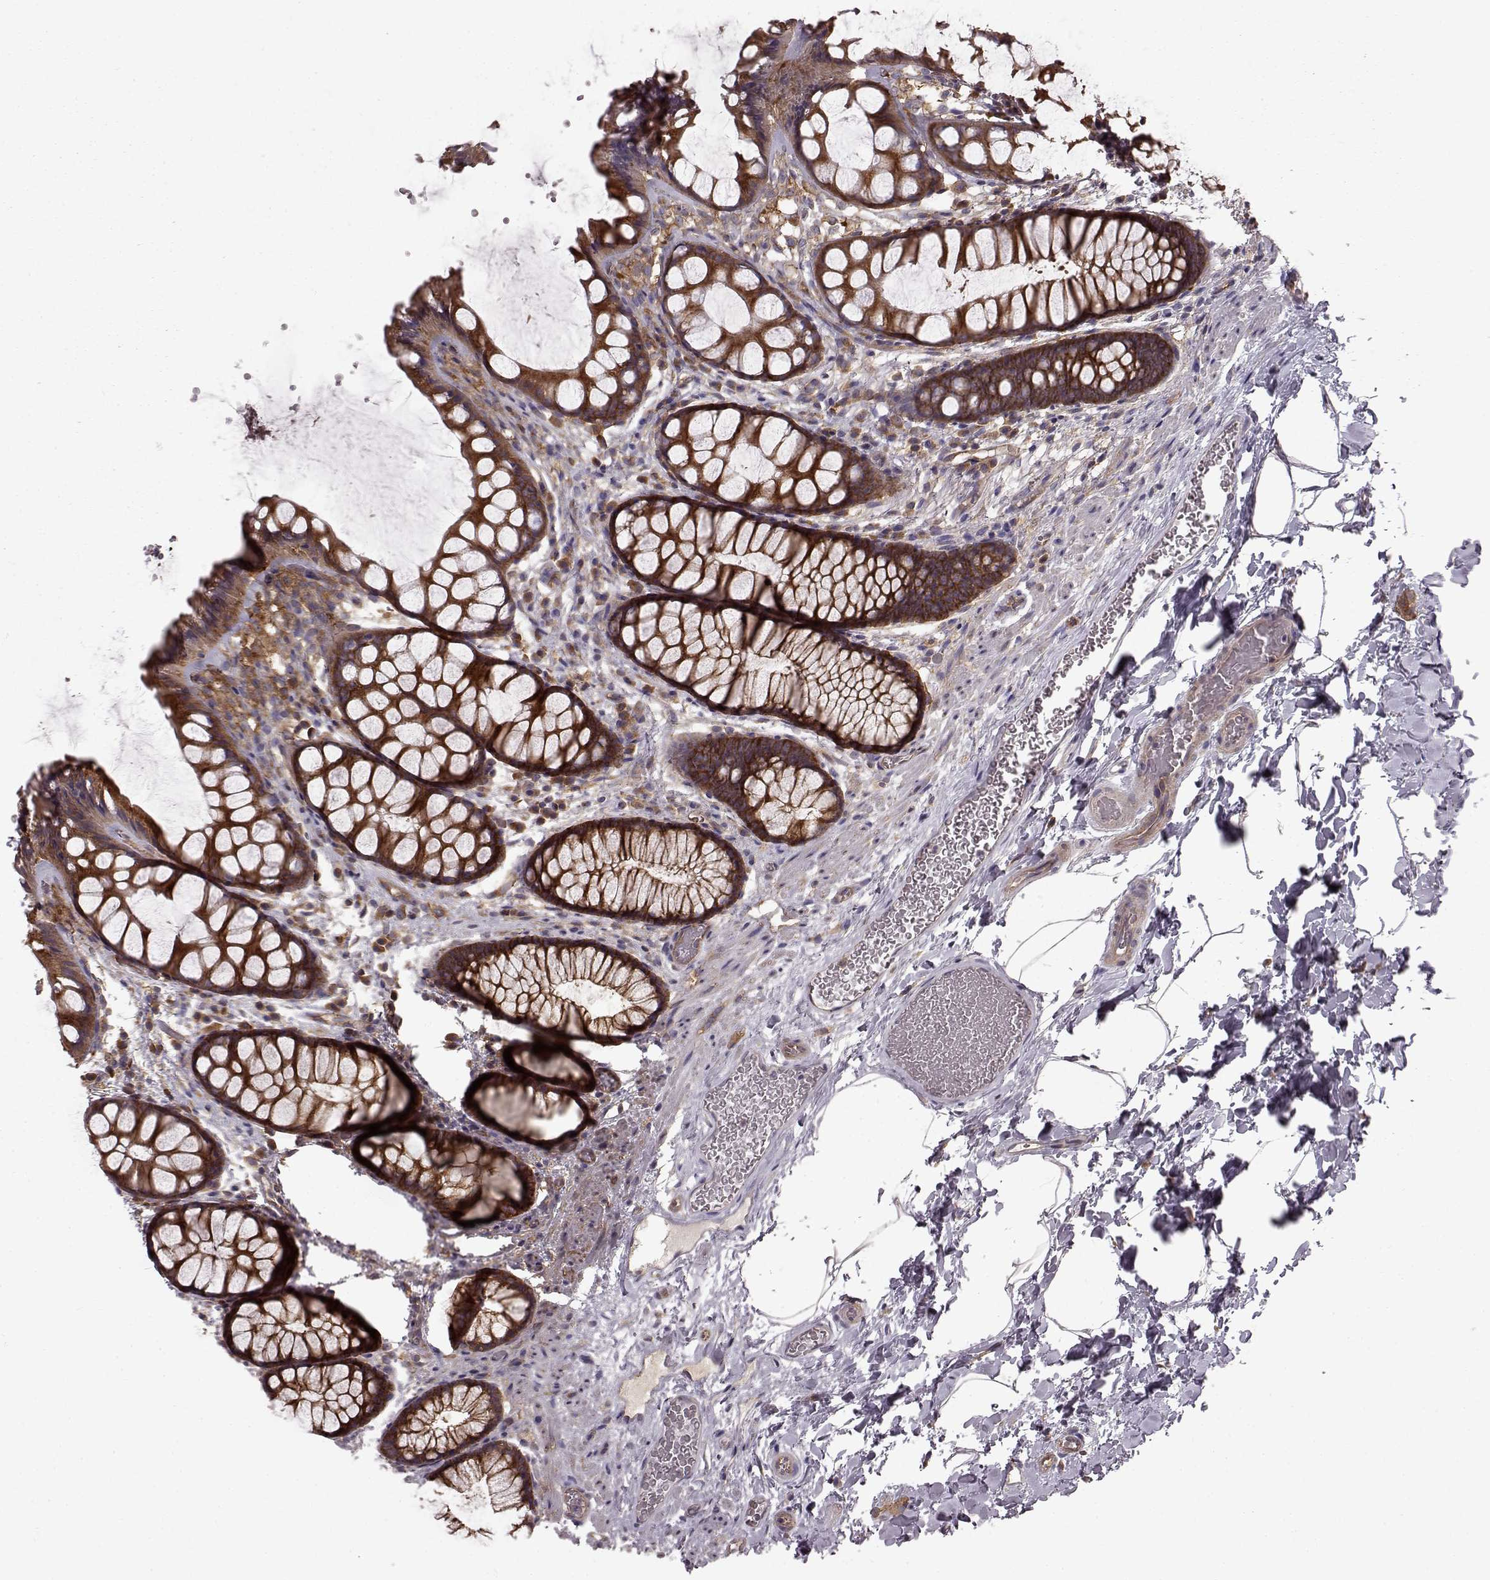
{"staining": {"intensity": "strong", "quantity": ">75%", "location": "cytoplasmic/membranous"}, "tissue": "rectum", "cell_type": "Glandular cells", "image_type": "normal", "snomed": [{"axis": "morphology", "description": "Normal tissue, NOS"}, {"axis": "topography", "description": "Rectum"}], "caption": "This photomicrograph exhibits immunohistochemistry (IHC) staining of unremarkable rectum, with high strong cytoplasmic/membranous positivity in approximately >75% of glandular cells.", "gene": "RABGAP1", "patient": {"sex": "female", "age": 62}}